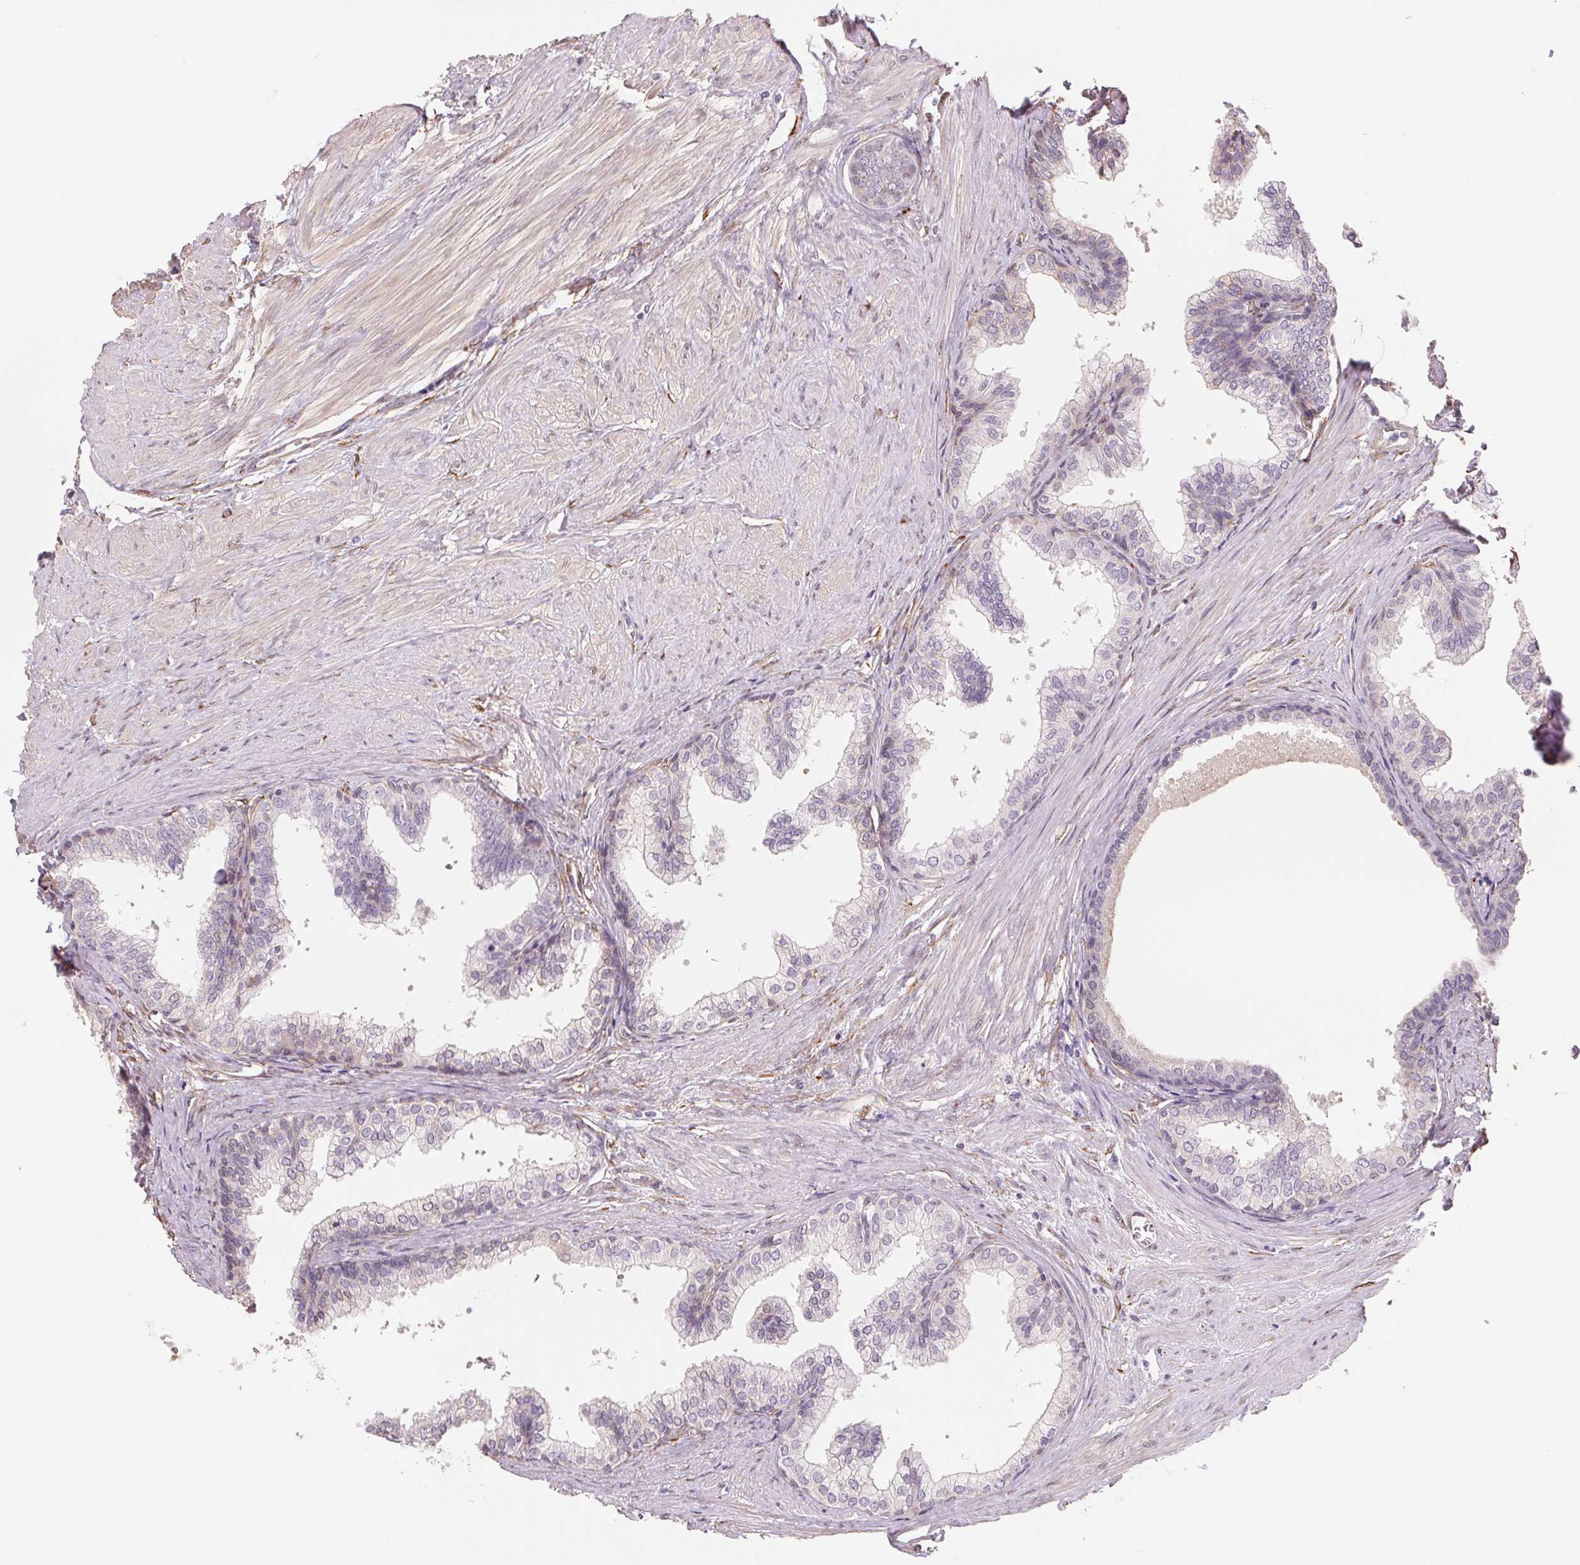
{"staining": {"intensity": "weak", "quantity": "25%-75%", "location": "cytoplasmic/membranous"}, "tissue": "prostate", "cell_type": "Glandular cells", "image_type": "normal", "snomed": [{"axis": "morphology", "description": "Normal tissue, NOS"}, {"axis": "topography", "description": "Prostate"}, {"axis": "topography", "description": "Peripheral nerve tissue"}], "caption": "A brown stain labels weak cytoplasmic/membranous expression of a protein in glandular cells of benign prostate.", "gene": "FKBP10", "patient": {"sex": "male", "age": 55}}